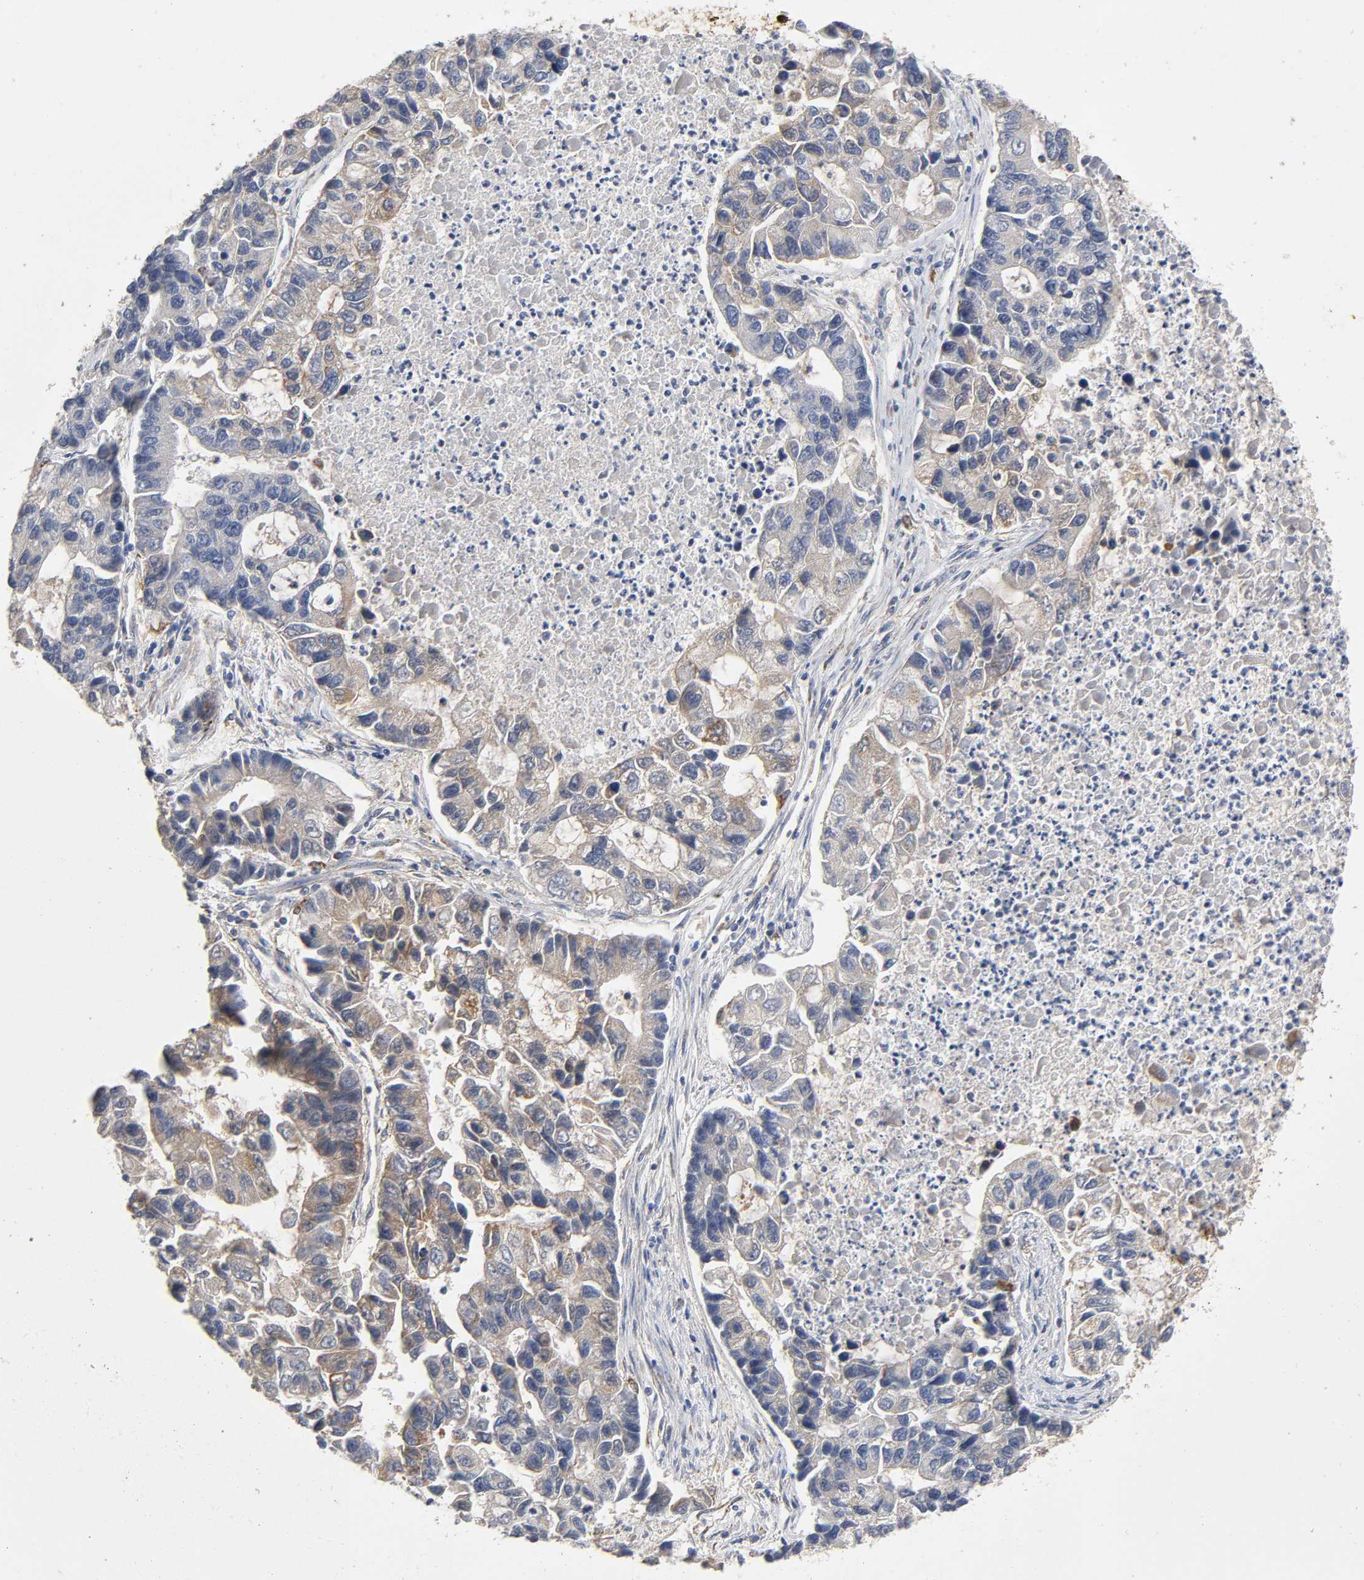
{"staining": {"intensity": "moderate", "quantity": "25%-75%", "location": "cytoplasmic/membranous"}, "tissue": "lung cancer", "cell_type": "Tumor cells", "image_type": "cancer", "snomed": [{"axis": "morphology", "description": "Adenocarcinoma, NOS"}, {"axis": "topography", "description": "Lung"}], "caption": "Moderate cytoplasmic/membranous protein staining is appreciated in about 25%-75% of tumor cells in adenocarcinoma (lung).", "gene": "ISG15", "patient": {"sex": "female", "age": 51}}